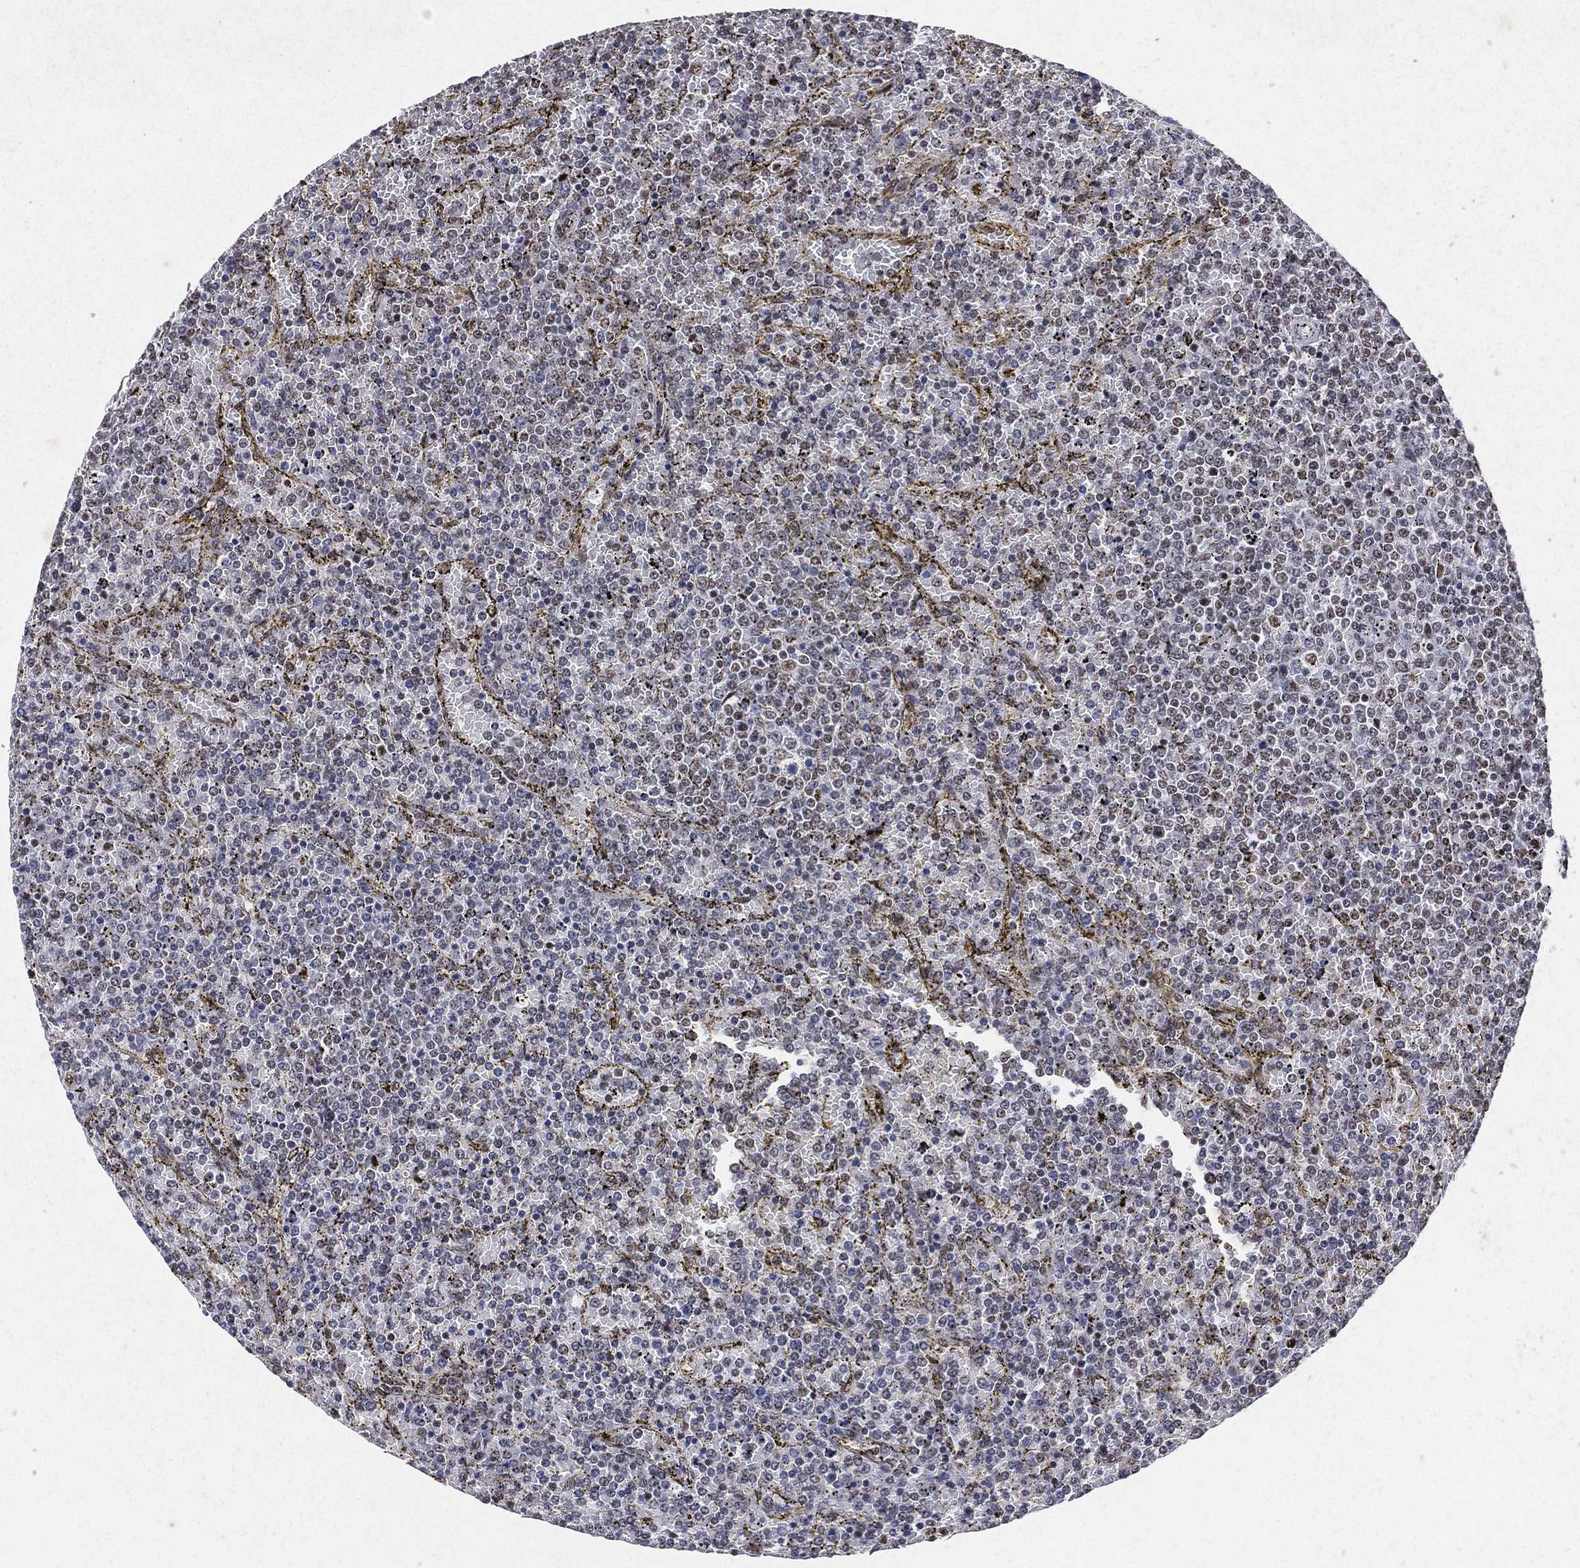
{"staining": {"intensity": "negative", "quantity": "none", "location": "none"}, "tissue": "lymphoma", "cell_type": "Tumor cells", "image_type": "cancer", "snomed": [{"axis": "morphology", "description": "Malignant lymphoma, non-Hodgkin's type, Low grade"}, {"axis": "topography", "description": "Spleen"}], "caption": "Tumor cells are negative for protein expression in human low-grade malignant lymphoma, non-Hodgkin's type. (DAB (3,3'-diaminobenzidine) immunohistochemistry (IHC) visualized using brightfield microscopy, high magnification).", "gene": "DDX27", "patient": {"sex": "female", "age": 77}}